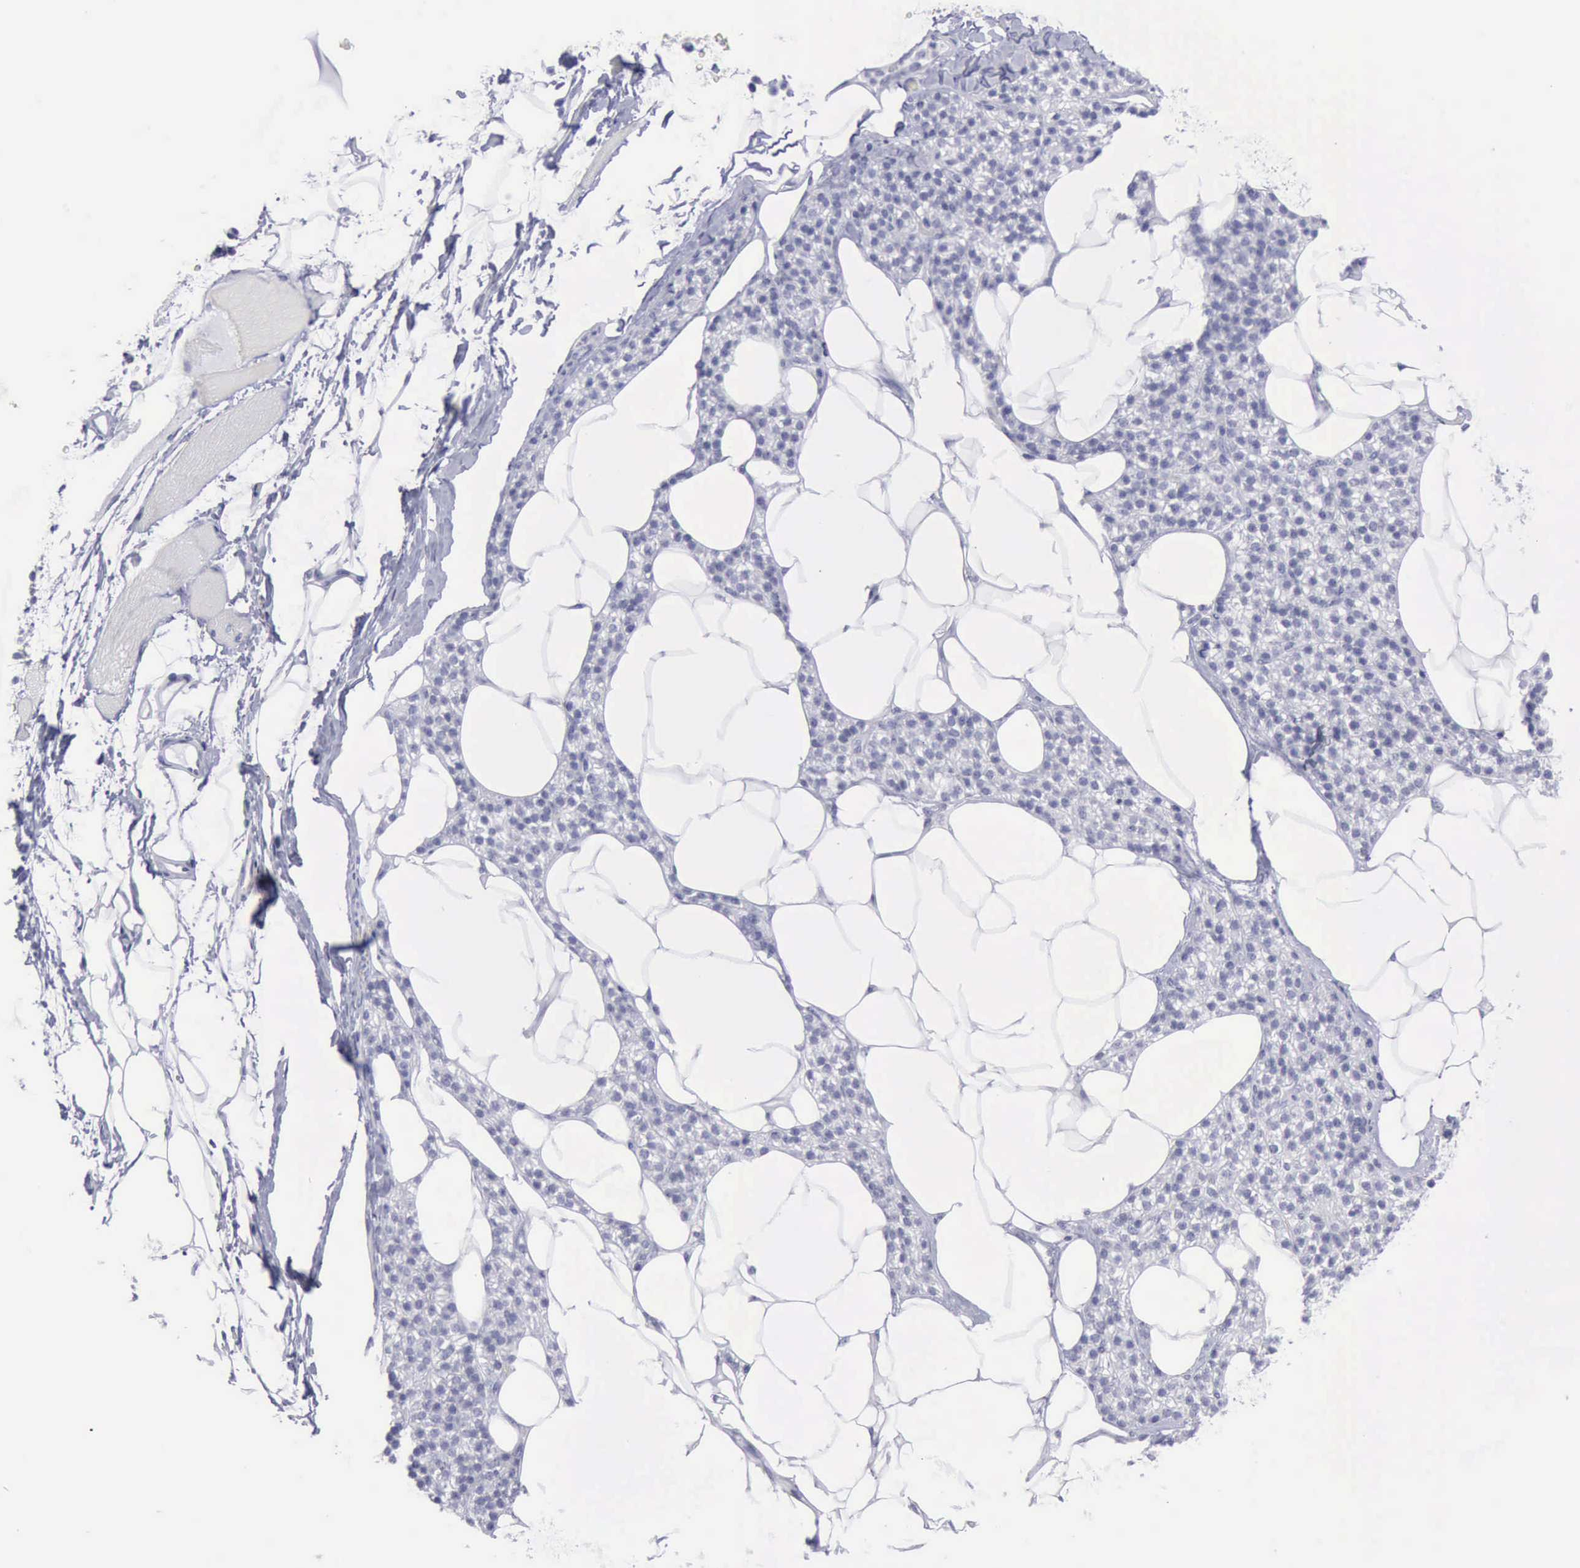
{"staining": {"intensity": "negative", "quantity": "none", "location": "none"}, "tissue": "skeletal muscle", "cell_type": "Myocytes", "image_type": "normal", "snomed": [{"axis": "morphology", "description": "Normal tissue, NOS"}, {"axis": "topography", "description": "Skeletal muscle"}, {"axis": "topography", "description": "Parathyroid gland"}], "caption": "DAB (3,3'-diaminobenzidine) immunohistochemical staining of normal human skeletal muscle shows no significant staining in myocytes.", "gene": "KRT13", "patient": {"sex": "female", "age": 37}}